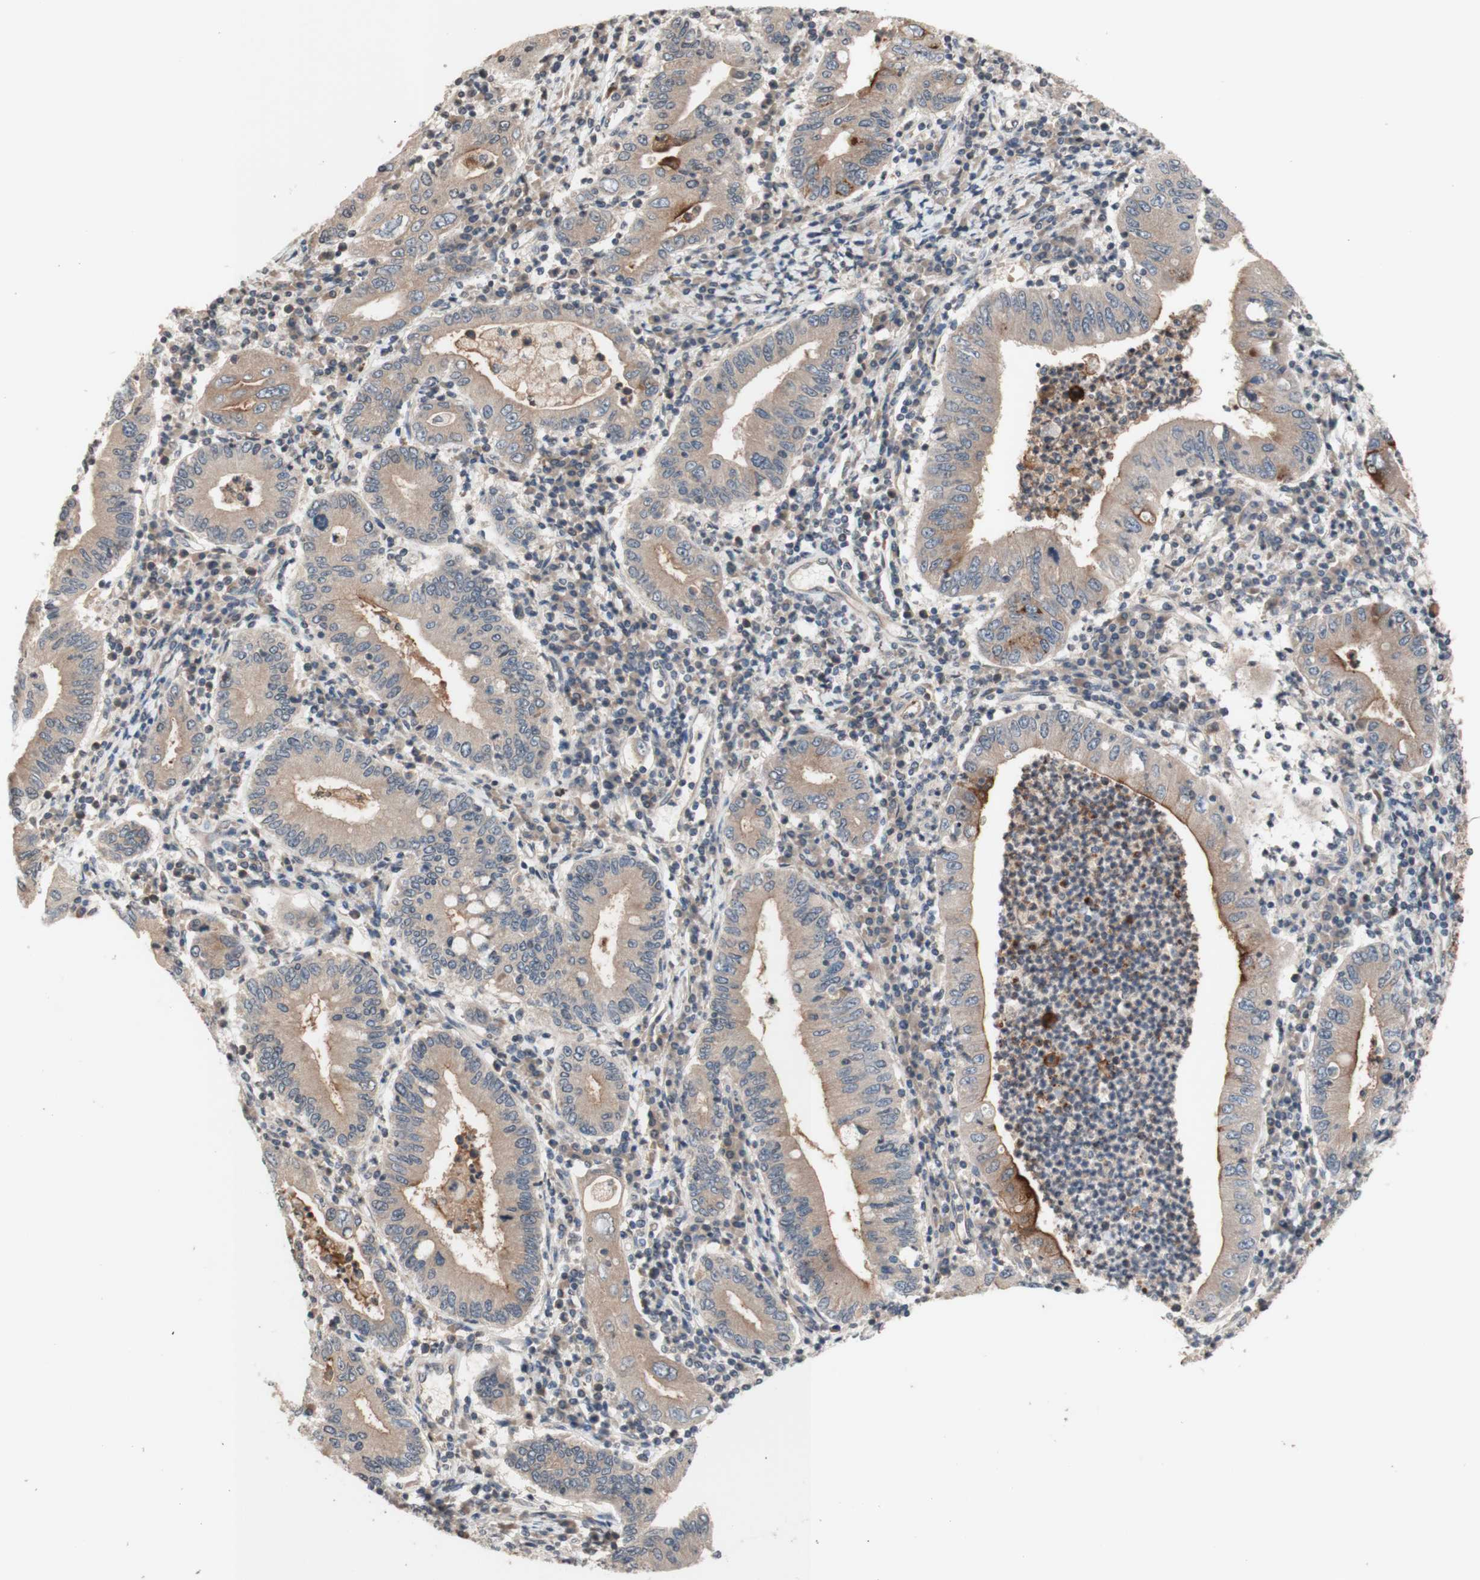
{"staining": {"intensity": "weak", "quantity": ">75%", "location": "cytoplasmic/membranous"}, "tissue": "stomach cancer", "cell_type": "Tumor cells", "image_type": "cancer", "snomed": [{"axis": "morphology", "description": "Normal tissue, NOS"}, {"axis": "morphology", "description": "Adenocarcinoma, NOS"}, {"axis": "topography", "description": "Esophagus"}, {"axis": "topography", "description": "Stomach, upper"}, {"axis": "topography", "description": "Peripheral nerve tissue"}], "caption": "Protein expression analysis of human stomach adenocarcinoma reveals weak cytoplasmic/membranous staining in approximately >75% of tumor cells.", "gene": "CD55", "patient": {"sex": "male", "age": 62}}